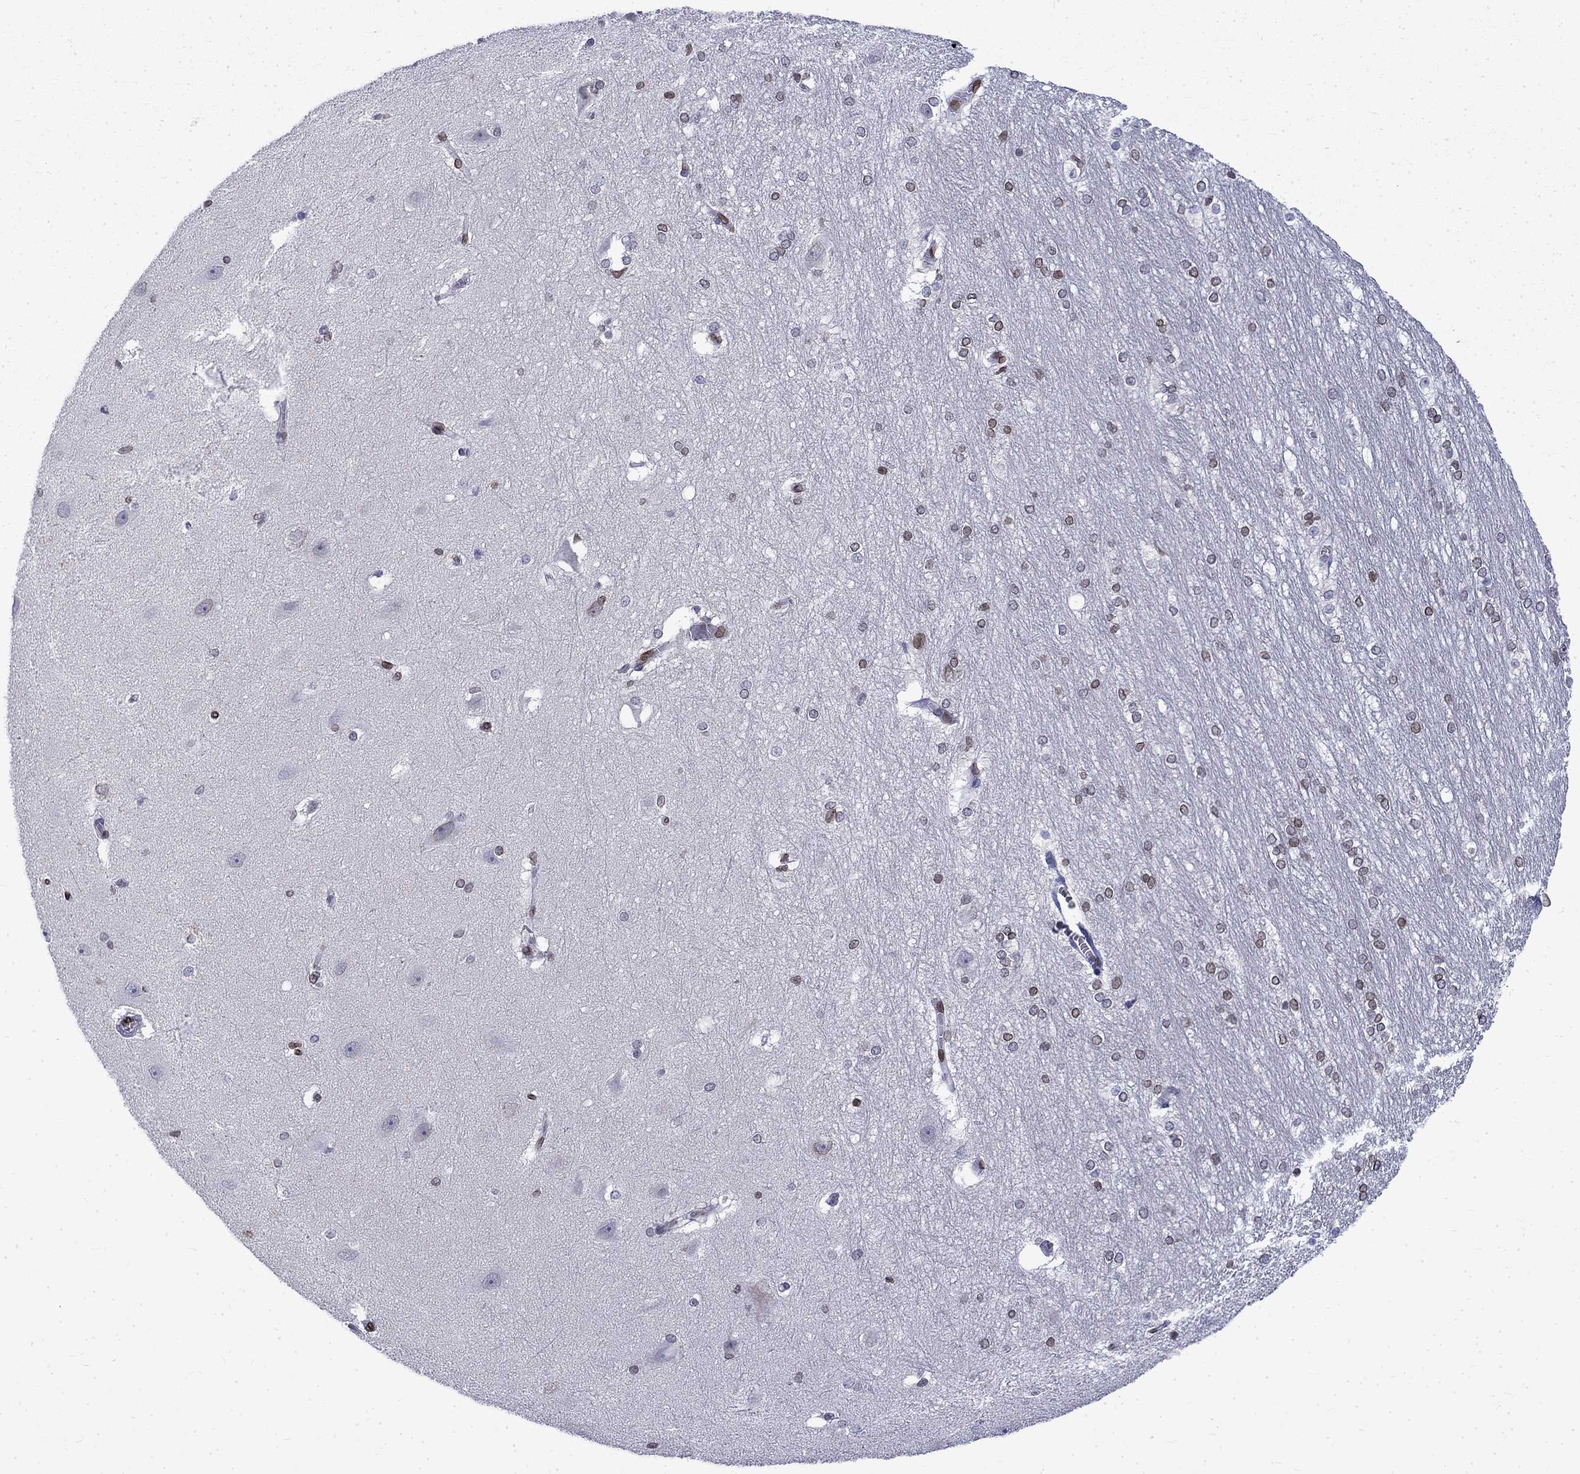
{"staining": {"intensity": "strong", "quantity": "<25%", "location": "cytoplasmic/membranous,nuclear"}, "tissue": "hippocampus", "cell_type": "Glial cells", "image_type": "normal", "snomed": [{"axis": "morphology", "description": "Normal tissue, NOS"}, {"axis": "topography", "description": "Cerebral cortex"}, {"axis": "topography", "description": "Hippocampus"}], "caption": "High-power microscopy captured an immunohistochemistry (IHC) photomicrograph of unremarkable hippocampus, revealing strong cytoplasmic/membranous,nuclear positivity in approximately <25% of glial cells.", "gene": "SLA", "patient": {"sex": "female", "age": 19}}